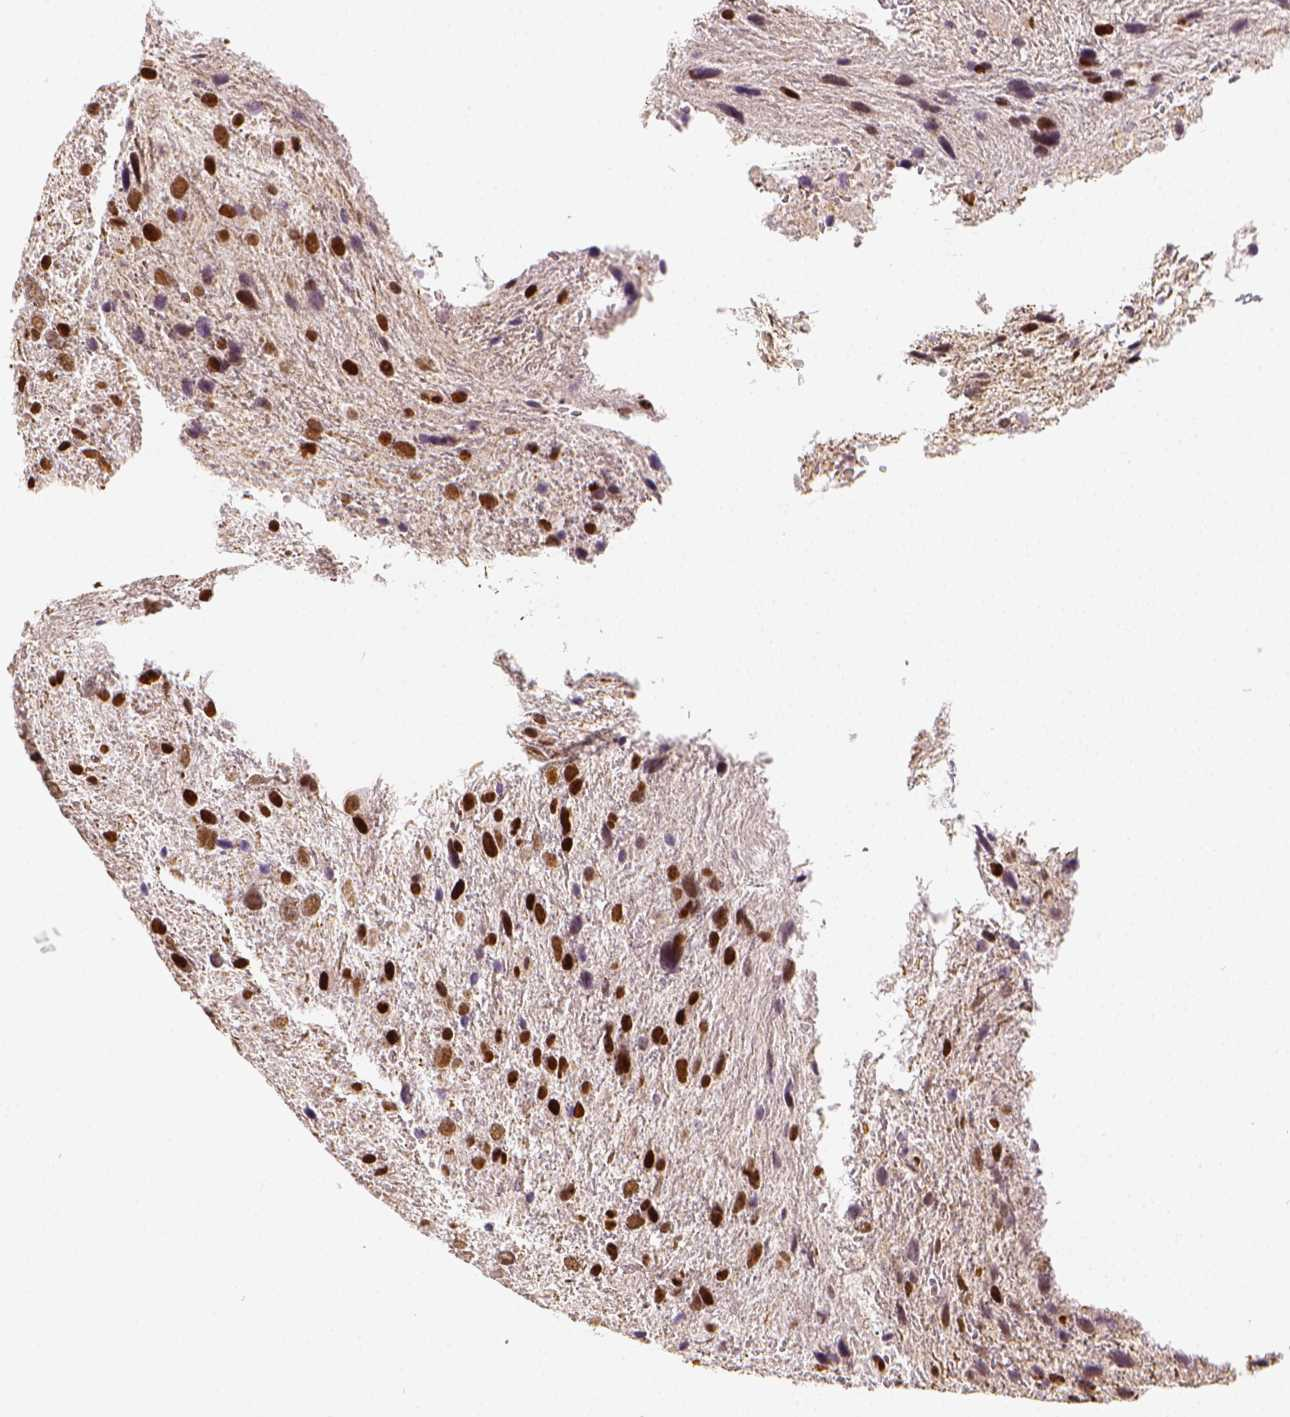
{"staining": {"intensity": "strong", "quantity": ">75%", "location": "nuclear"}, "tissue": "glioma", "cell_type": "Tumor cells", "image_type": "cancer", "snomed": [{"axis": "morphology", "description": "Glioma, malignant, Low grade"}, {"axis": "topography", "description": "Brain"}], "caption": "Brown immunohistochemical staining in human malignant glioma (low-grade) exhibits strong nuclear expression in approximately >75% of tumor cells.", "gene": "KDM5B", "patient": {"sex": "female", "age": 55}}